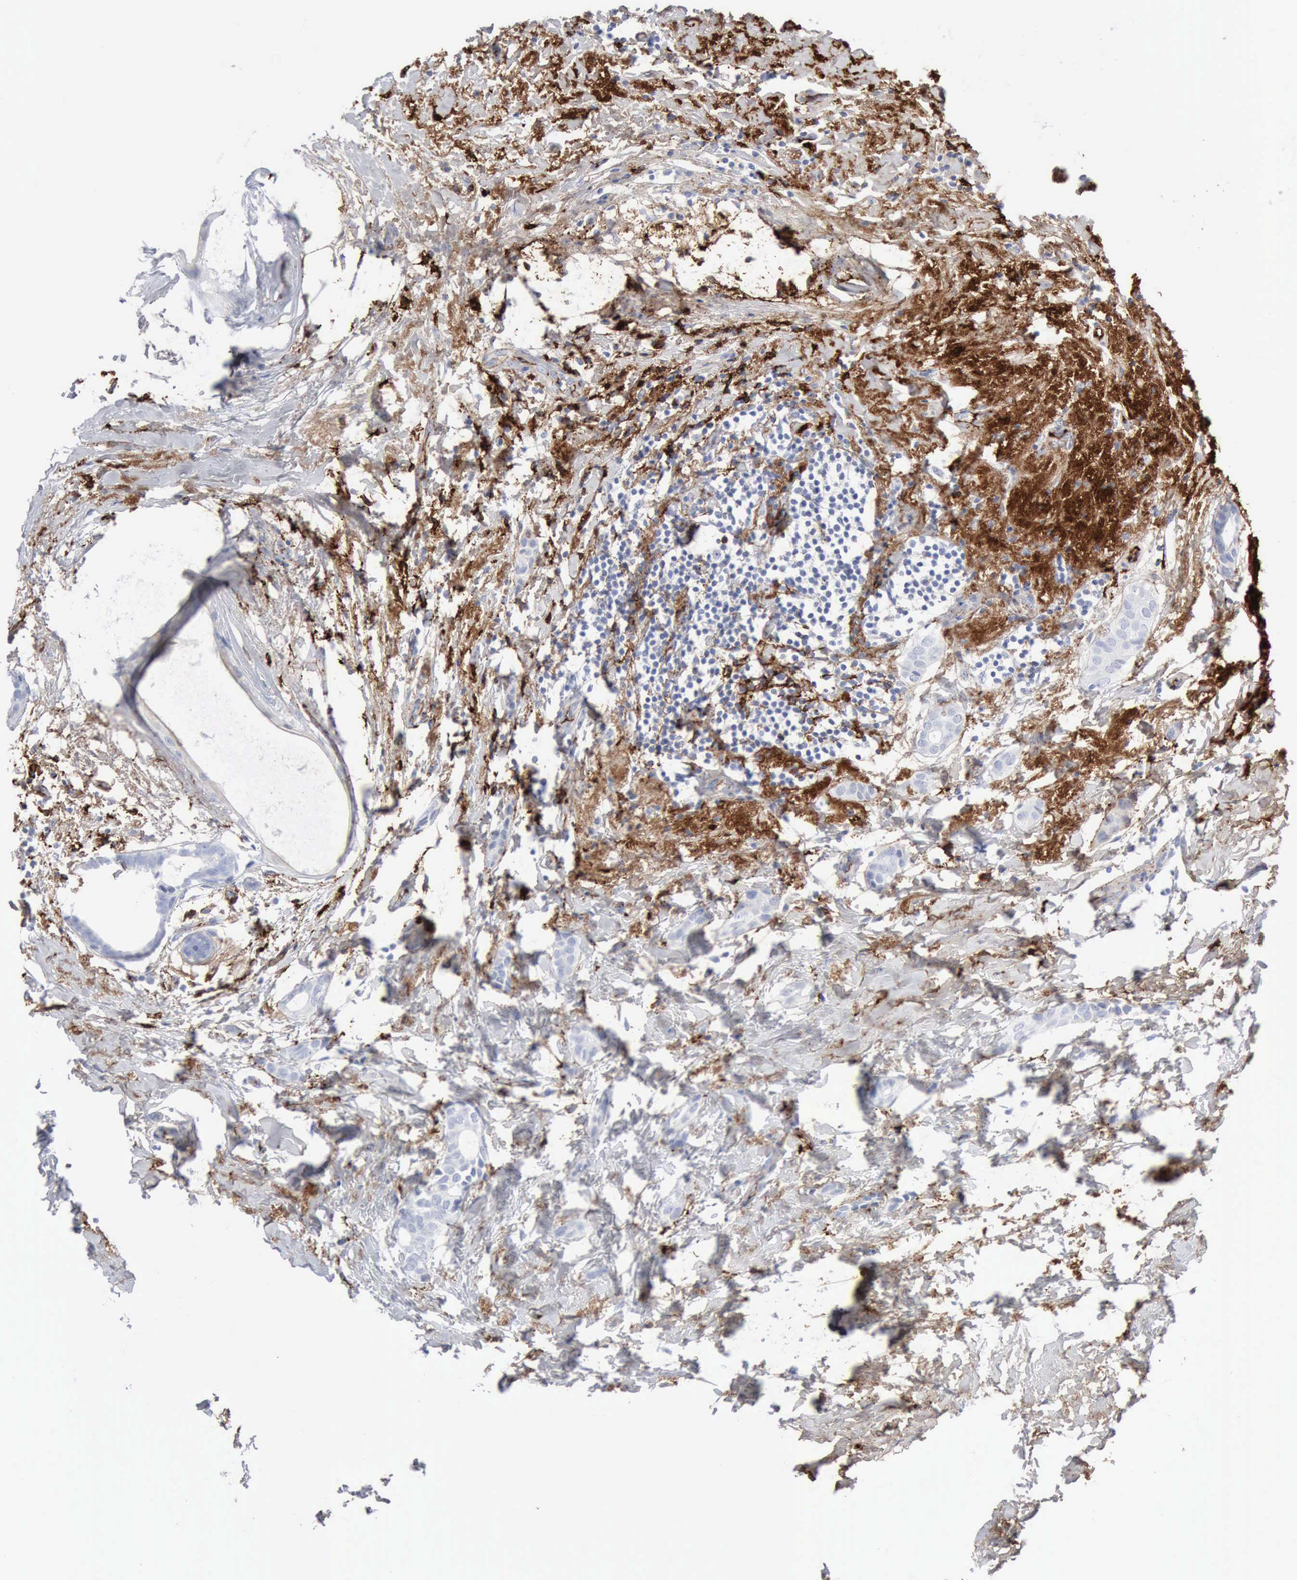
{"staining": {"intensity": "negative", "quantity": "none", "location": "none"}, "tissue": "breast cancer", "cell_type": "Tumor cells", "image_type": "cancer", "snomed": [{"axis": "morphology", "description": "Duct carcinoma"}, {"axis": "topography", "description": "Breast"}], "caption": "Breast cancer (invasive ductal carcinoma) stained for a protein using IHC exhibits no positivity tumor cells.", "gene": "C4BPA", "patient": {"sex": "female", "age": 54}}